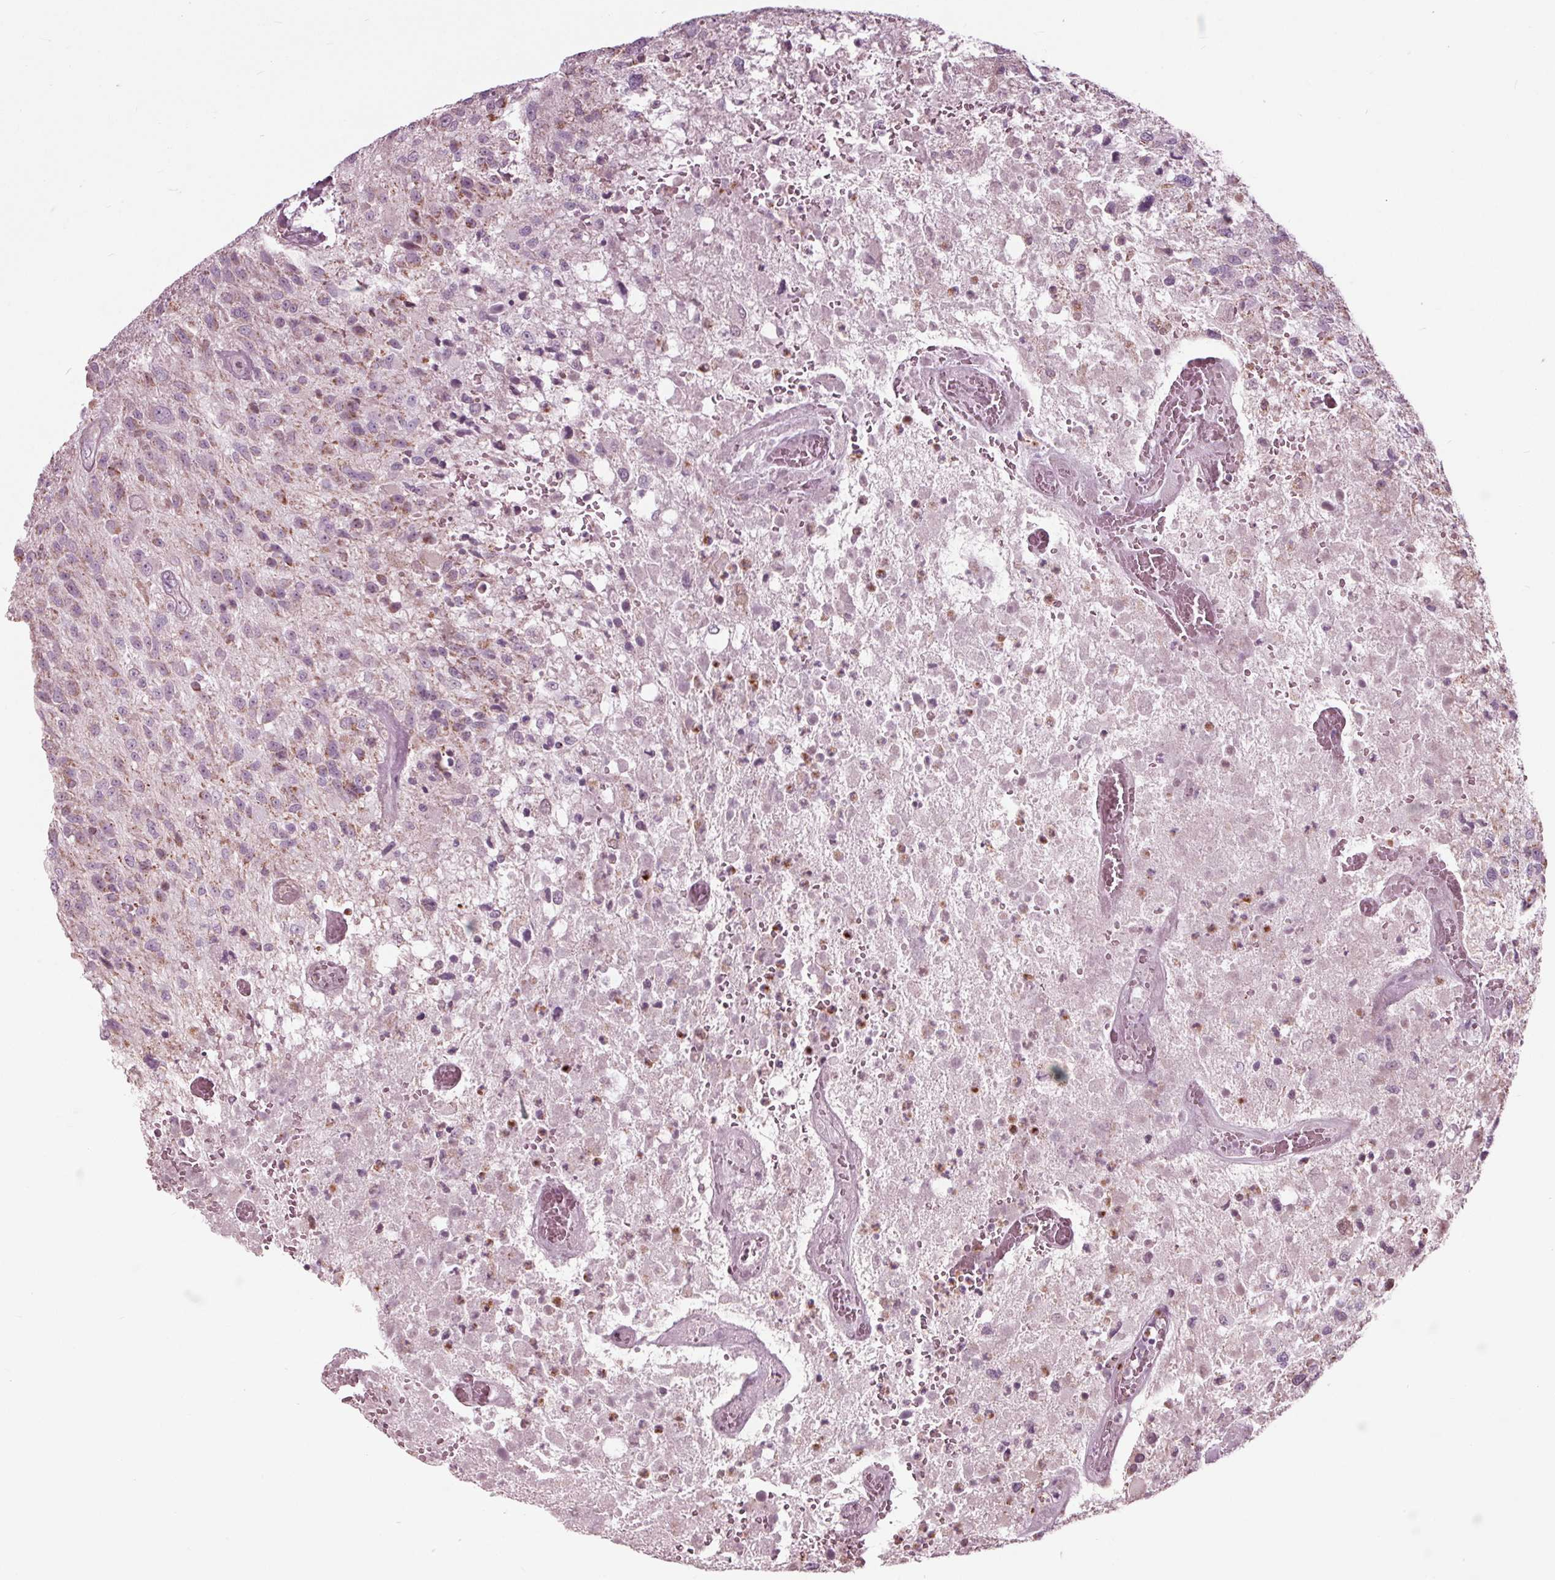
{"staining": {"intensity": "weak", "quantity": "<25%", "location": "cytoplasmic/membranous"}, "tissue": "glioma", "cell_type": "Tumor cells", "image_type": "cancer", "snomed": [{"axis": "morphology", "description": "Glioma, malignant, Low grade"}, {"axis": "topography", "description": "Brain"}], "caption": "Protein analysis of malignant glioma (low-grade) shows no significant staining in tumor cells.", "gene": "CLN6", "patient": {"sex": "male", "age": 66}}